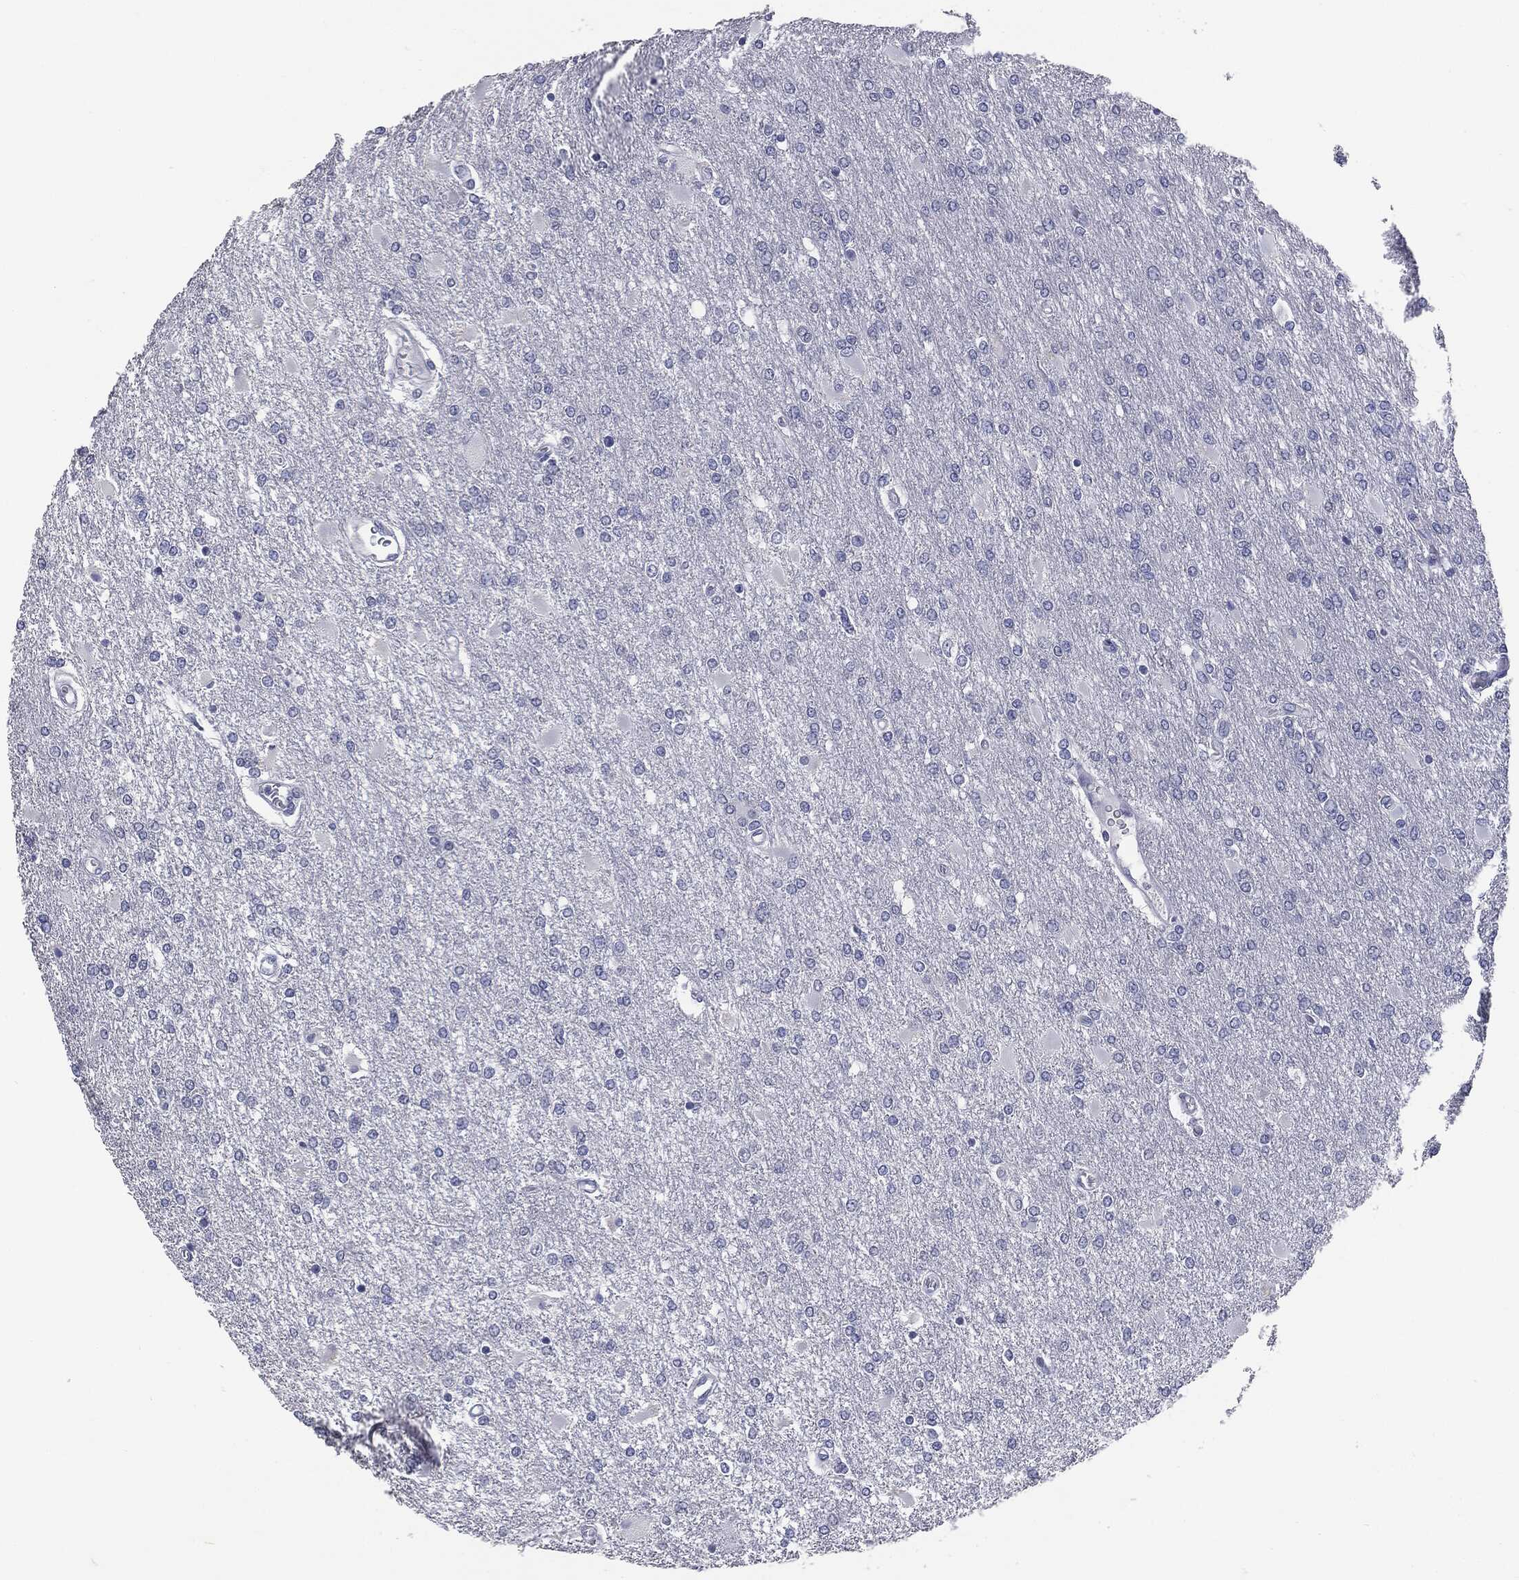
{"staining": {"intensity": "negative", "quantity": "none", "location": "none"}, "tissue": "glioma", "cell_type": "Tumor cells", "image_type": "cancer", "snomed": [{"axis": "morphology", "description": "Glioma, malignant, High grade"}, {"axis": "topography", "description": "Cerebral cortex"}], "caption": "Tumor cells show no significant protein expression in malignant high-grade glioma.", "gene": "AFP", "patient": {"sex": "male", "age": 79}}